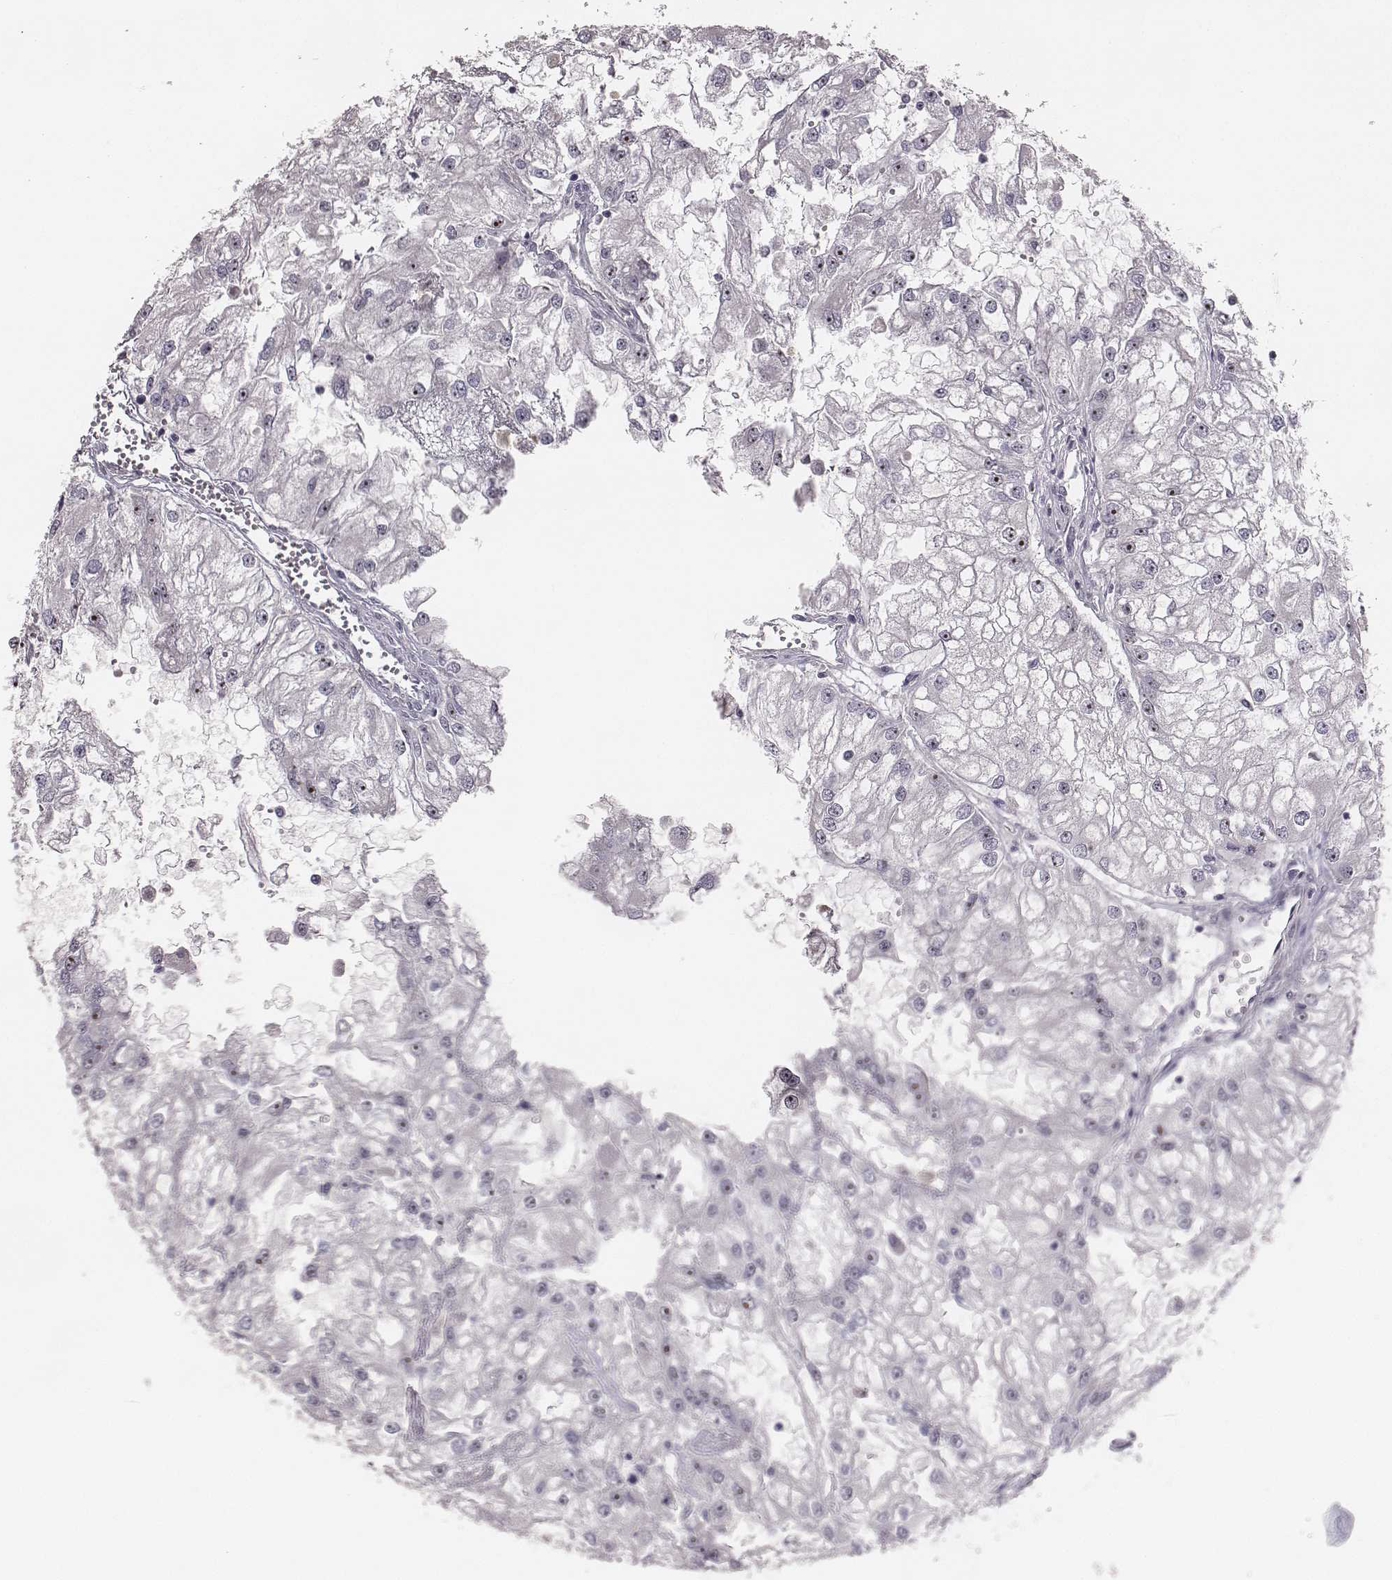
{"staining": {"intensity": "strong", "quantity": "25%-75%", "location": "nuclear"}, "tissue": "renal cancer", "cell_type": "Tumor cells", "image_type": "cancer", "snomed": [{"axis": "morphology", "description": "Adenocarcinoma, NOS"}, {"axis": "topography", "description": "Kidney"}], "caption": "Strong nuclear expression is identified in approximately 25%-75% of tumor cells in renal cancer.", "gene": "NIFK", "patient": {"sex": "male", "age": 59}}